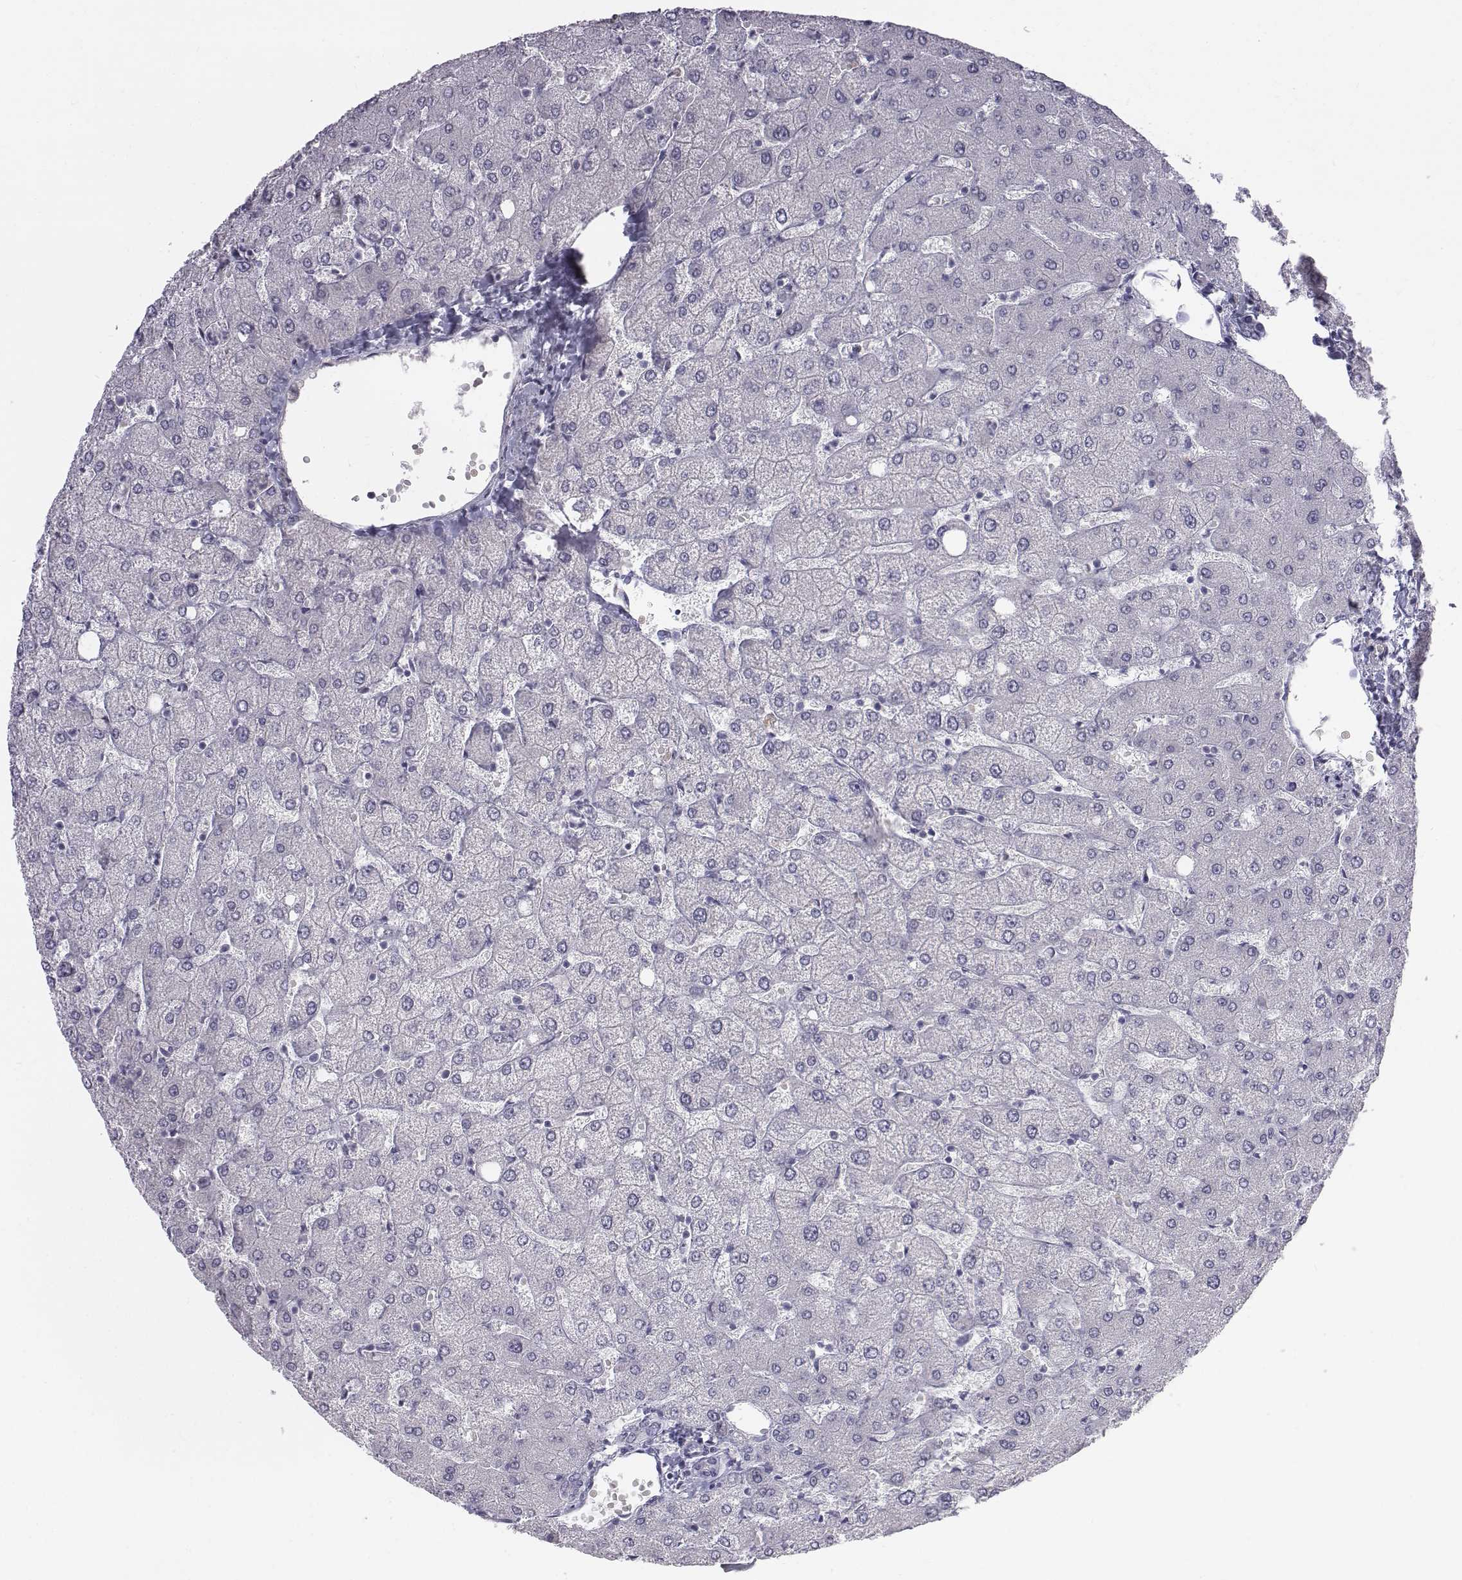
{"staining": {"intensity": "negative", "quantity": "none", "location": "none"}, "tissue": "liver", "cell_type": "Cholangiocytes", "image_type": "normal", "snomed": [{"axis": "morphology", "description": "Normal tissue, NOS"}, {"axis": "topography", "description": "Liver"}], "caption": "Immunohistochemical staining of normal liver displays no significant staining in cholangiocytes. (DAB immunohistochemistry (IHC) visualized using brightfield microscopy, high magnification).", "gene": "C6orf58", "patient": {"sex": "female", "age": 54}}